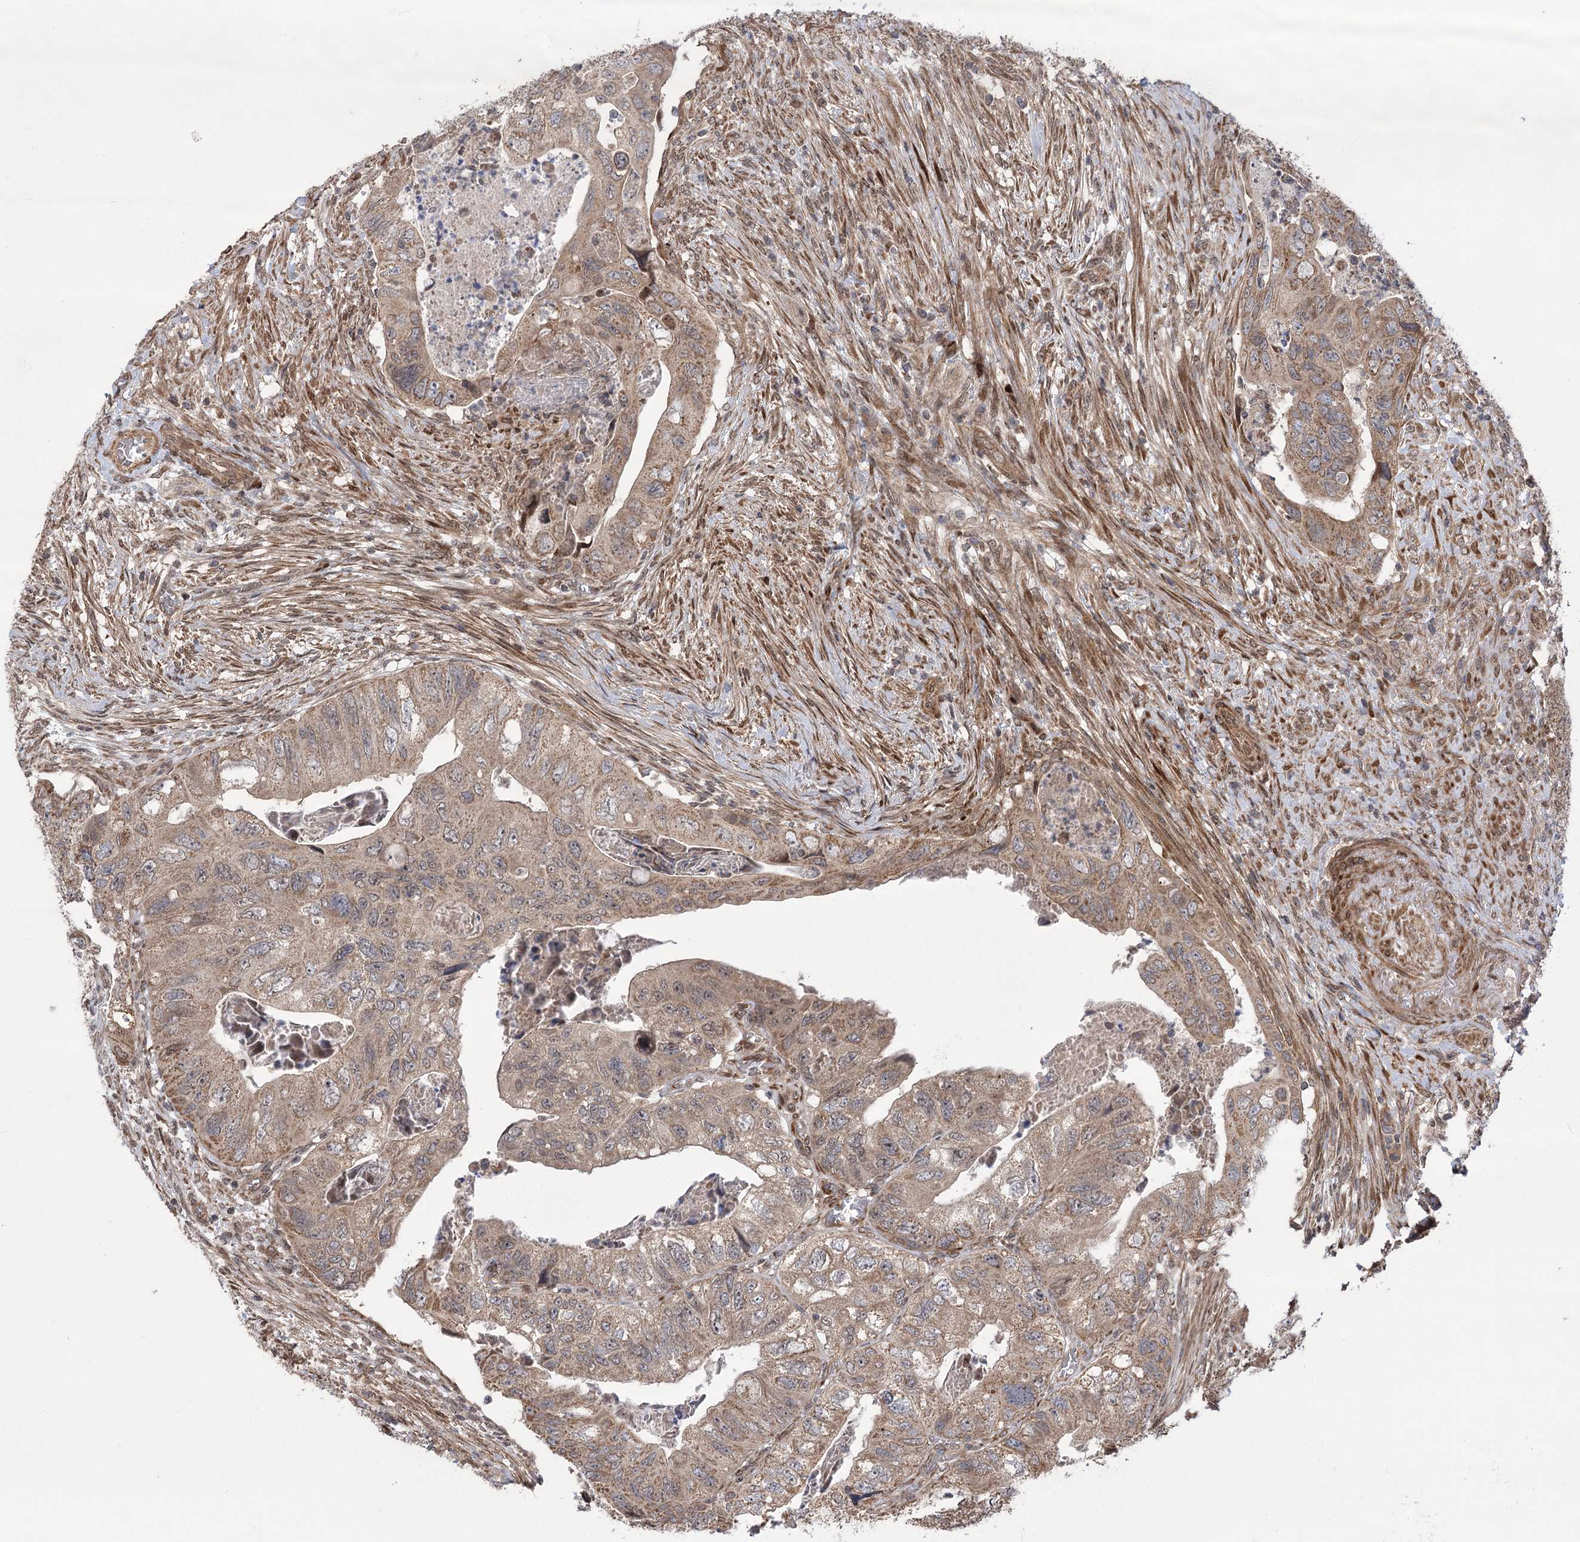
{"staining": {"intensity": "moderate", "quantity": ">75%", "location": "cytoplasmic/membranous"}, "tissue": "colorectal cancer", "cell_type": "Tumor cells", "image_type": "cancer", "snomed": [{"axis": "morphology", "description": "Adenocarcinoma, NOS"}, {"axis": "topography", "description": "Rectum"}], "caption": "Protein expression analysis of human colorectal adenocarcinoma reveals moderate cytoplasmic/membranous positivity in approximately >75% of tumor cells.", "gene": "TENM2", "patient": {"sex": "male", "age": 63}}